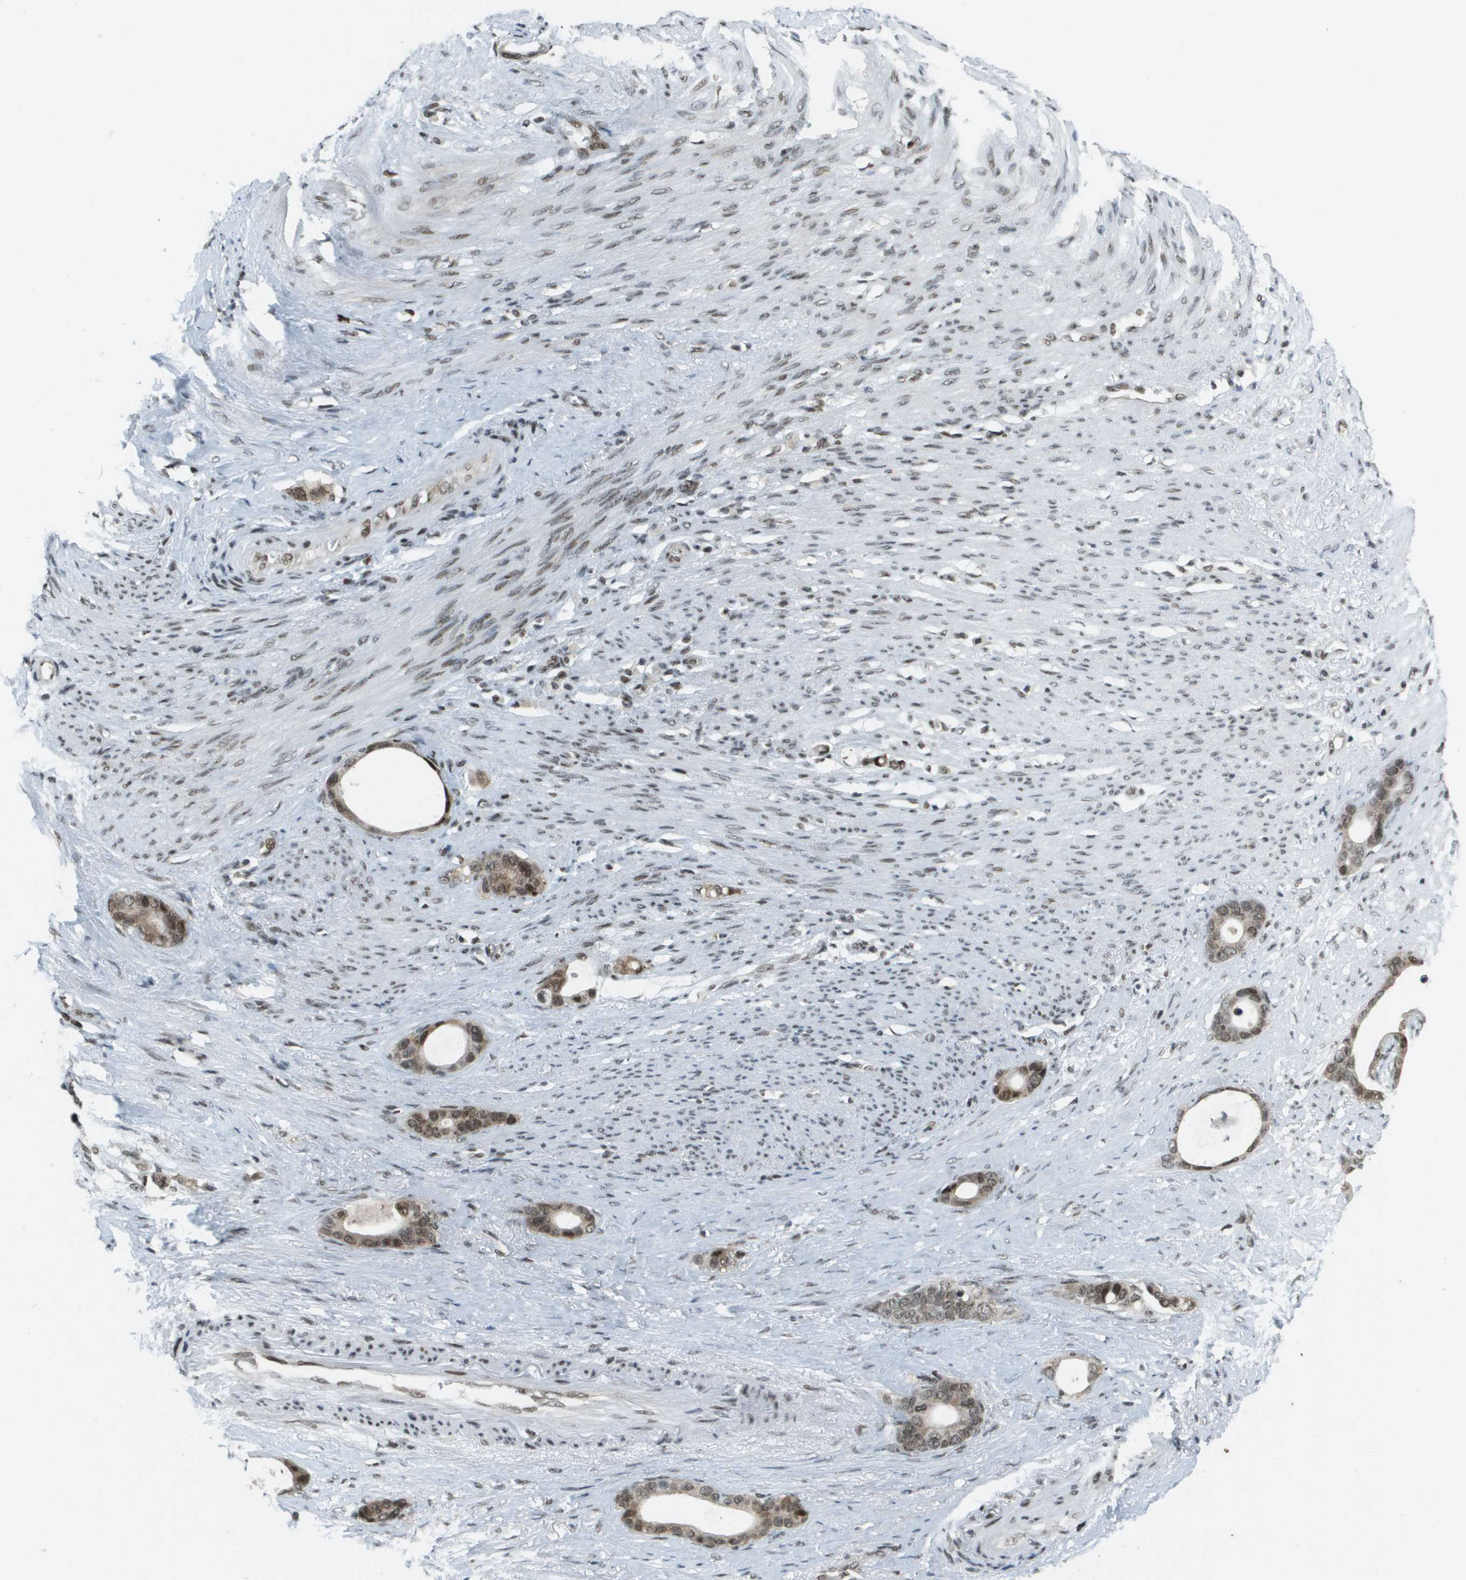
{"staining": {"intensity": "moderate", "quantity": ">75%", "location": "nuclear"}, "tissue": "stomach cancer", "cell_type": "Tumor cells", "image_type": "cancer", "snomed": [{"axis": "morphology", "description": "Adenocarcinoma, NOS"}, {"axis": "topography", "description": "Stomach"}], "caption": "Protein expression analysis of stomach cancer (adenocarcinoma) displays moderate nuclear positivity in about >75% of tumor cells.", "gene": "IRF7", "patient": {"sex": "female", "age": 75}}